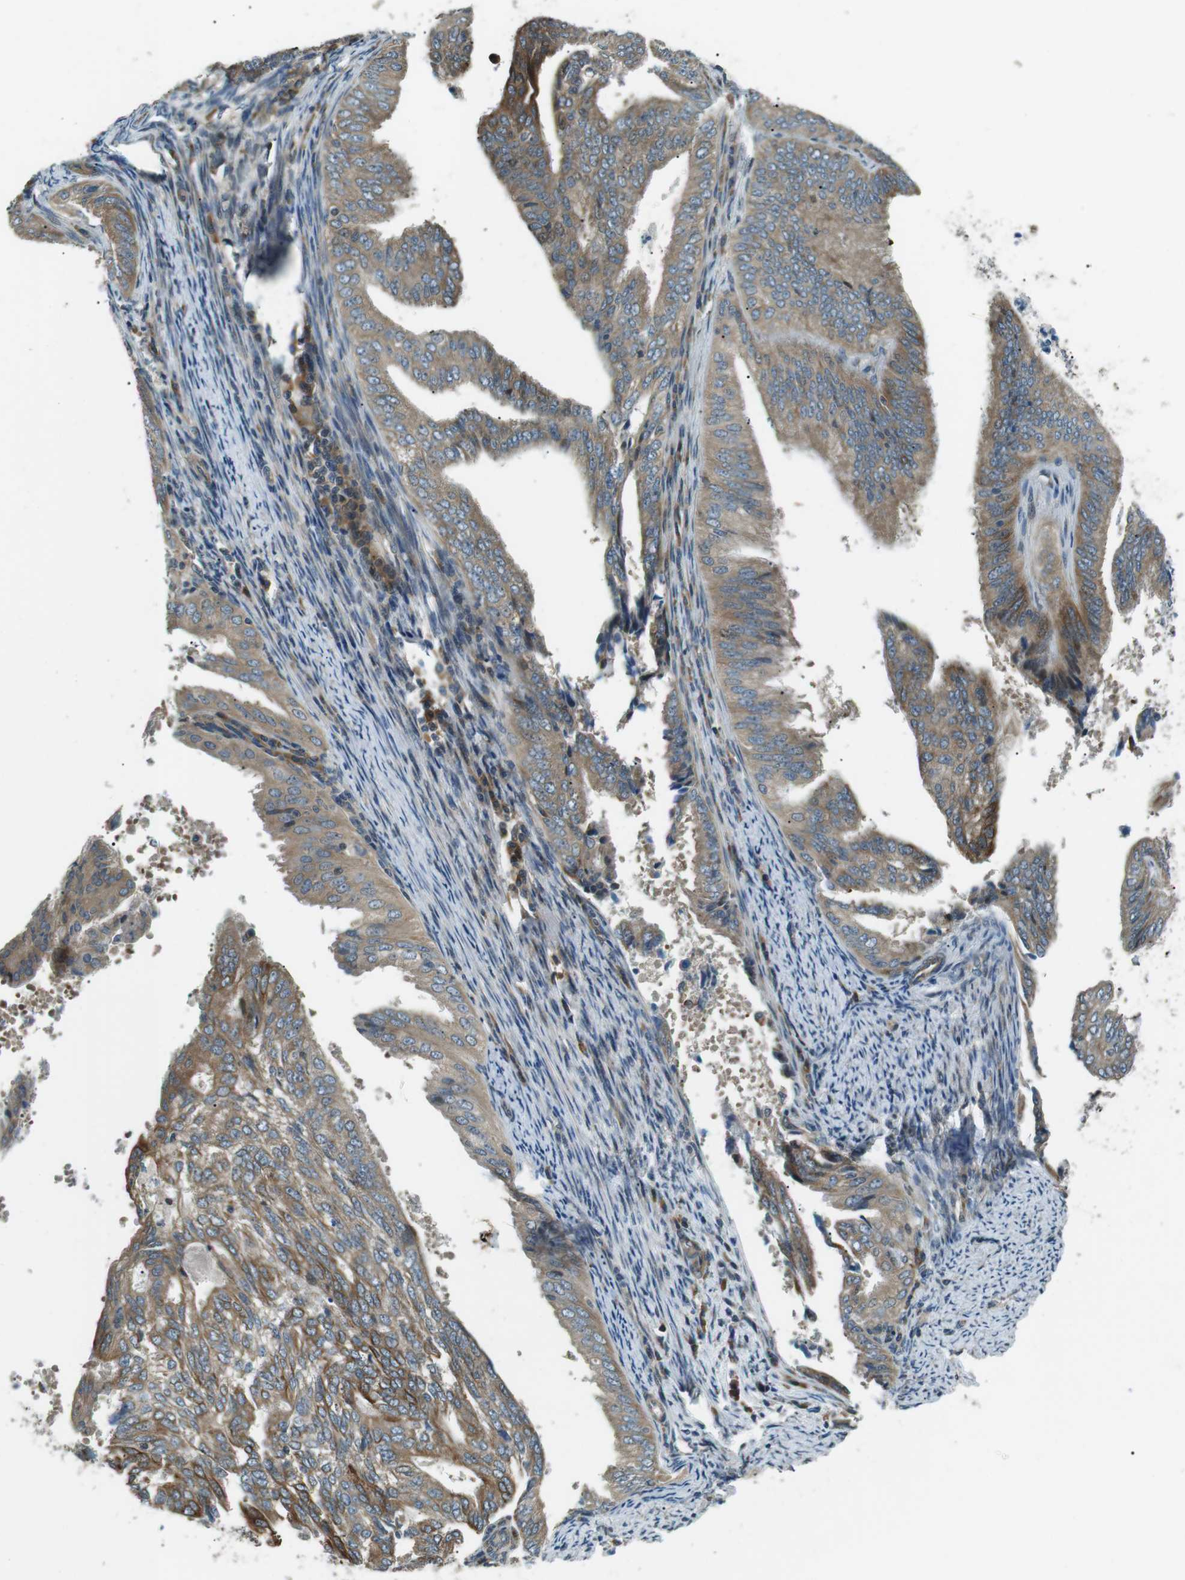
{"staining": {"intensity": "moderate", "quantity": ">75%", "location": "cytoplasmic/membranous"}, "tissue": "endometrial cancer", "cell_type": "Tumor cells", "image_type": "cancer", "snomed": [{"axis": "morphology", "description": "Adenocarcinoma, NOS"}, {"axis": "topography", "description": "Endometrium"}], "caption": "Immunohistochemical staining of human adenocarcinoma (endometrial) reveals moderate cytoplasmic/membranous protein expression in approximately >75% of tumor cells.", "gene": "TMEM74", "patient": {"sex": "female", "age": 58}}